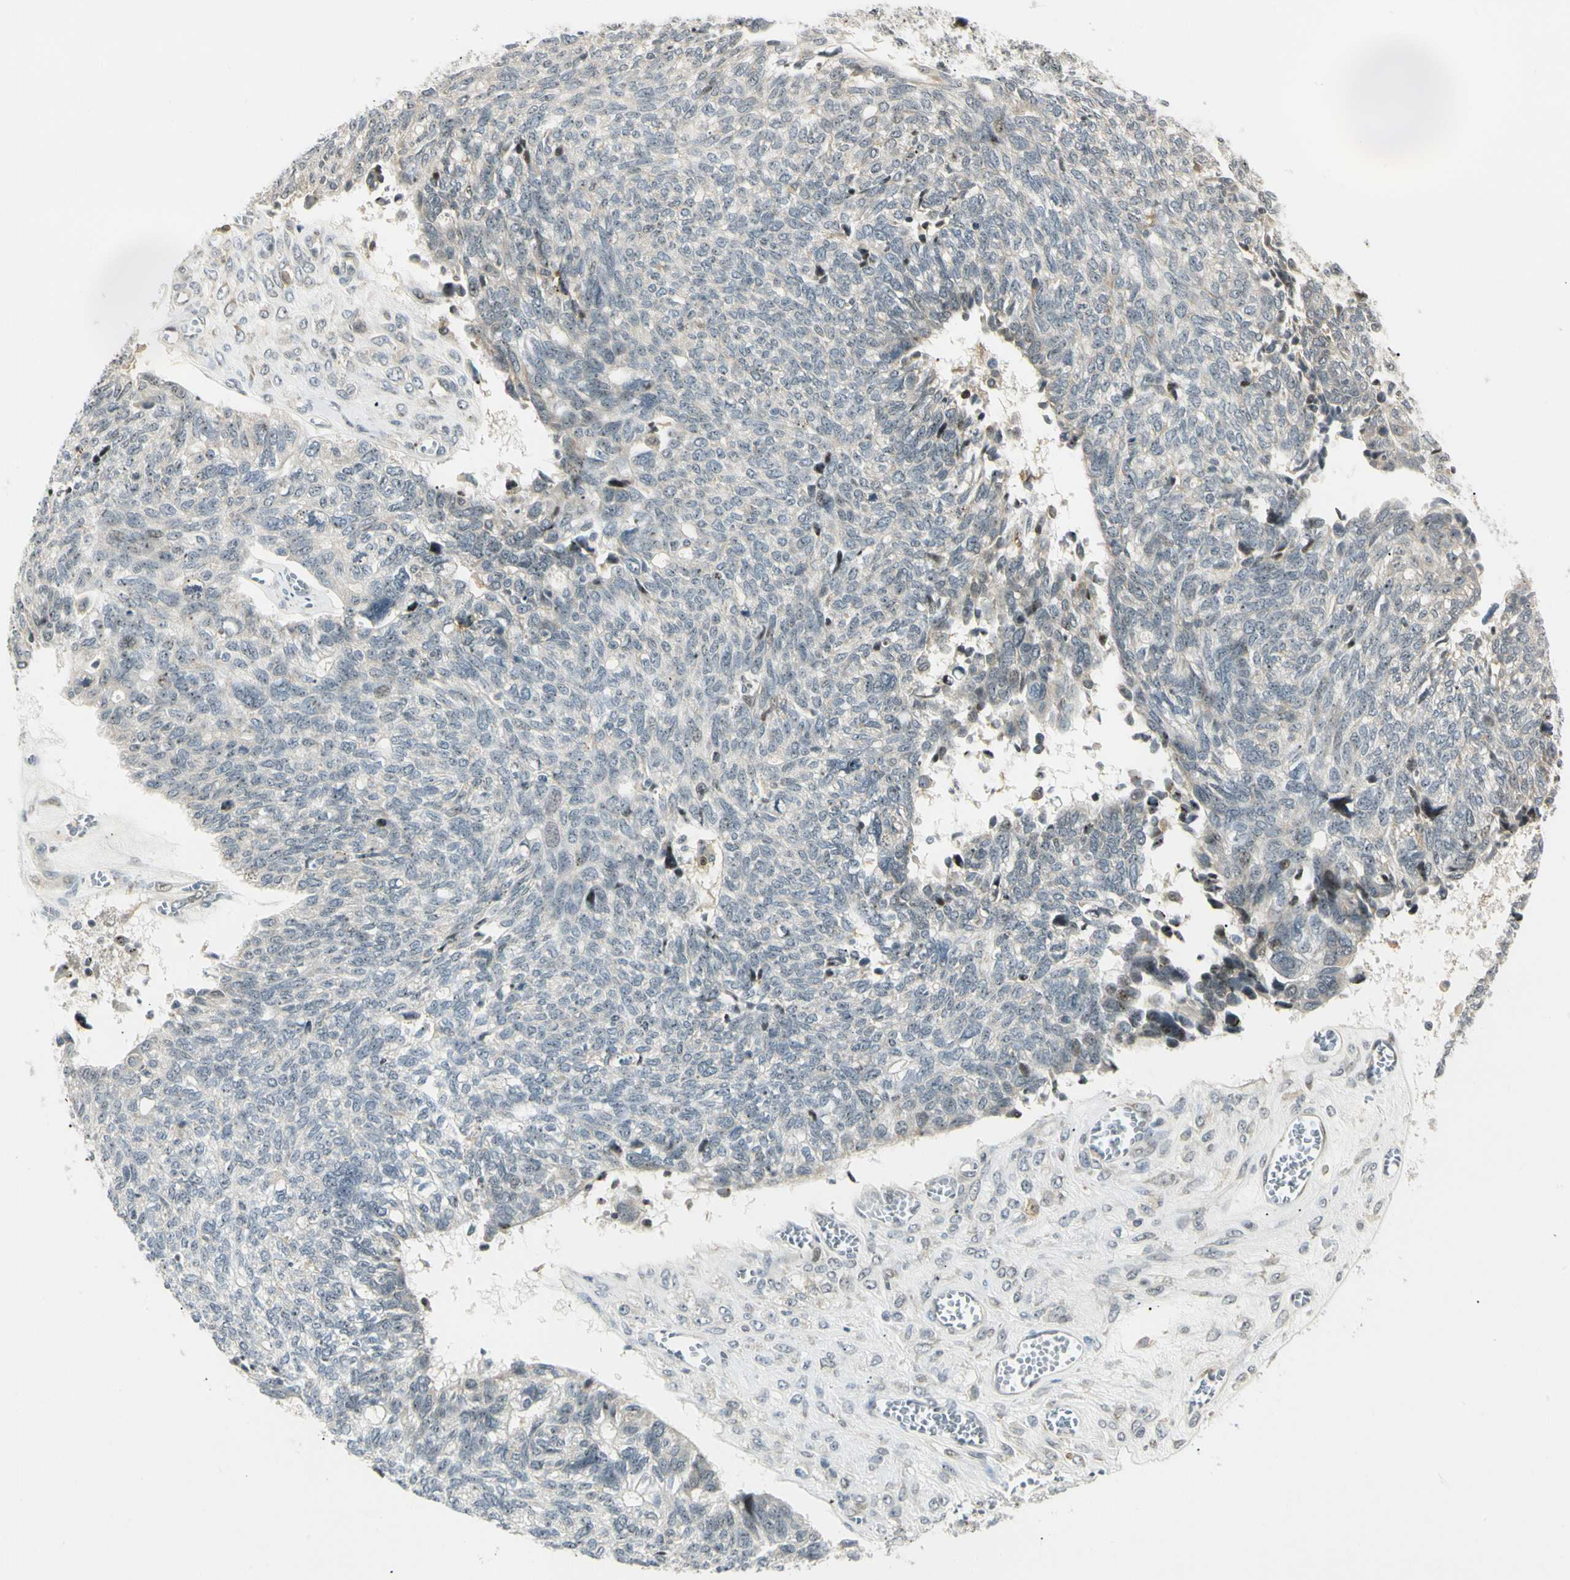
{"staining": {"intensity": "negative", "quantity": "none", "location": "none"}, "tissue": "ovarian cancer", "cell_type": "Tumor cells", "image_type": "cancer", "snomed": [{"axis": "morphology", "description": "Cystadenocarcinoma, serous, NOS"}, {"axis": "topography", "description": "Ovary"}], "caption": "The photomicrograph reveals no staining of tumor cells in ovarian cancer (serous cystadenocarcinoma).", "gene": "FNDC3B", "patient": {"sex": "female", "age": 79}}